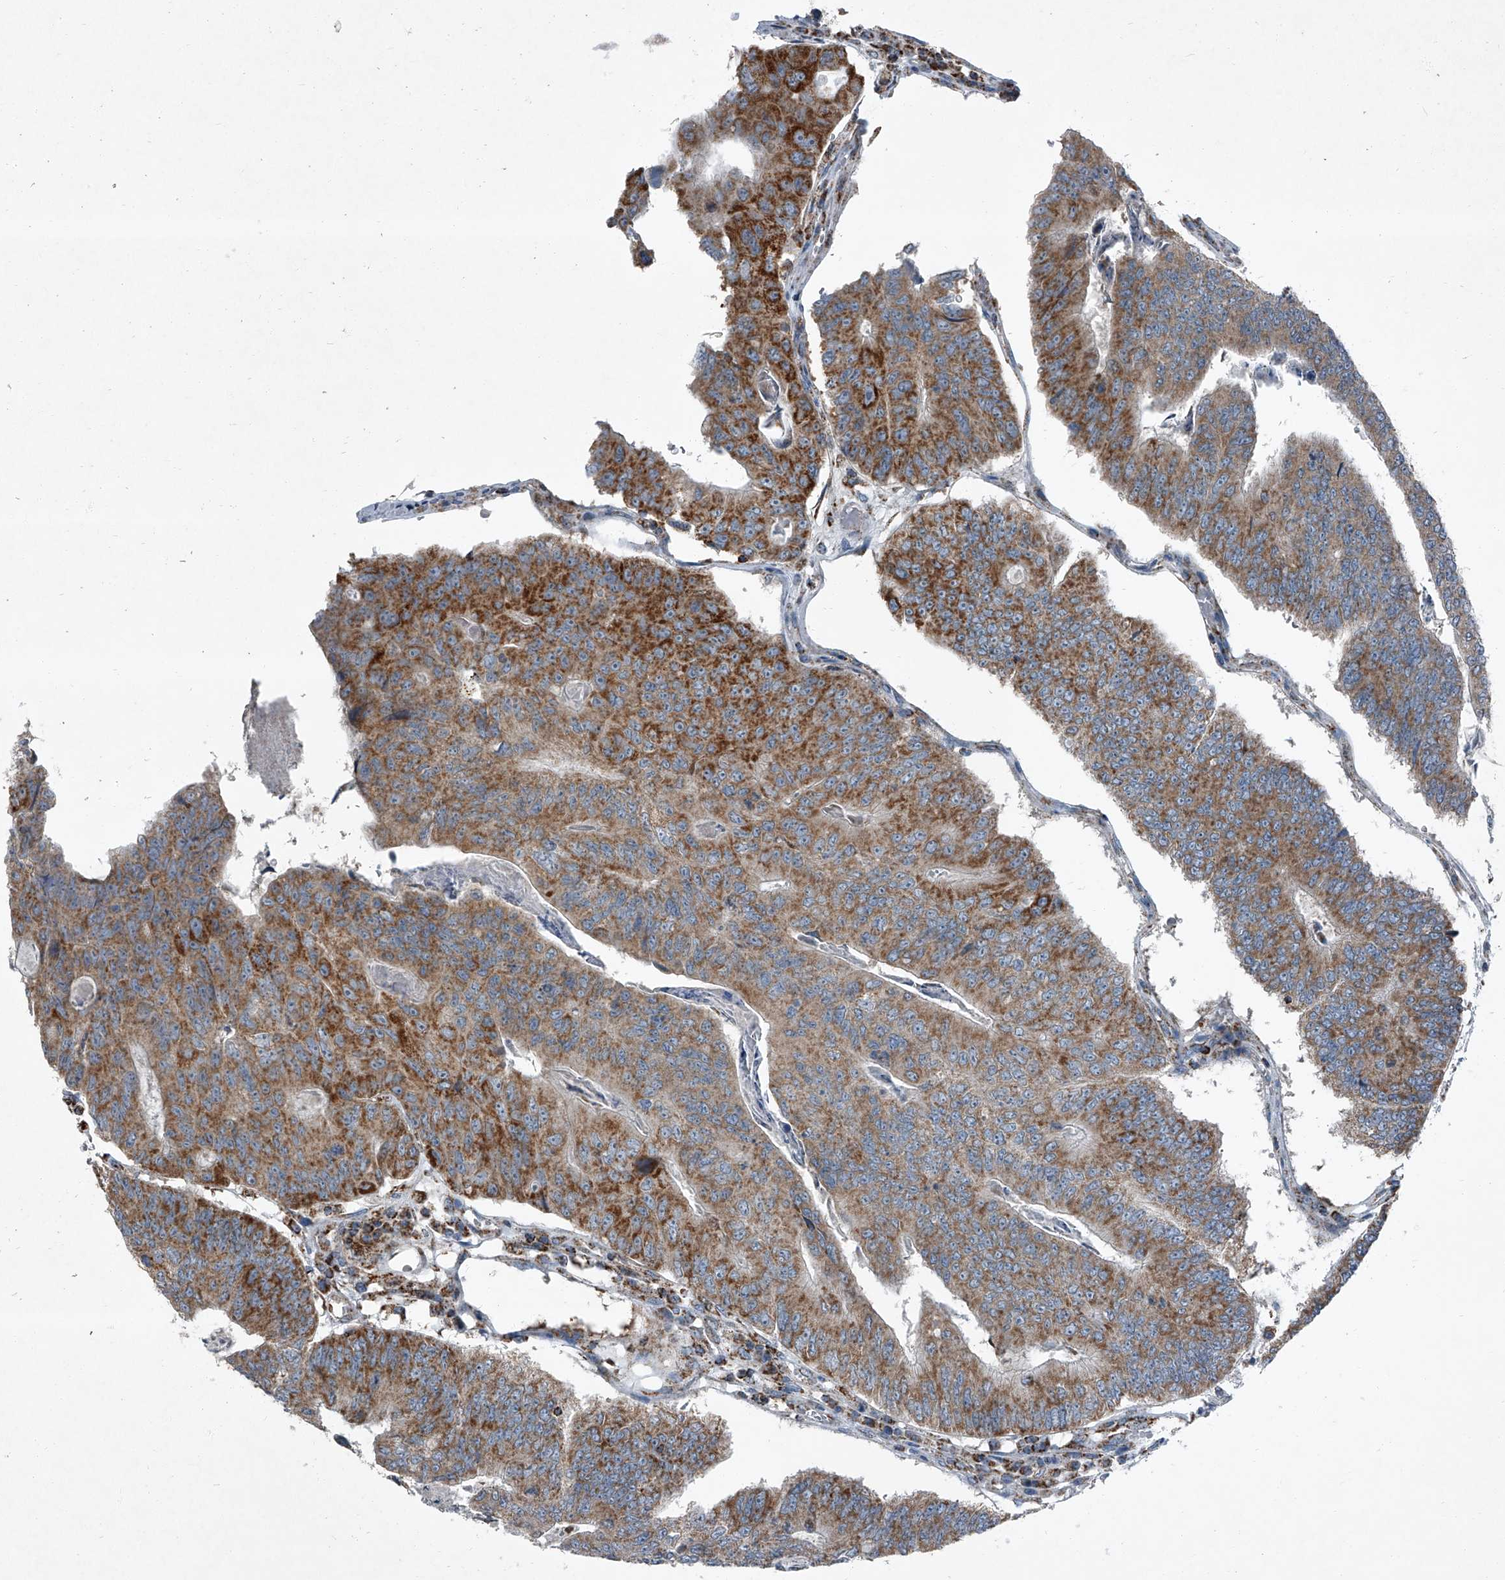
{"staining": {"intensity": "moderate", "quantity": ">75%", "location": "cytoplasmic/membranous"}, "tissue": "colorectal cancer", "cell_type": "Tumor cells", "image_type": "cancer", "snomed": [{"axis": "morphology", "description": "Adenocarcinoma, NOS"}, {"axis": "topography", "description": "Colon"}], "caption": "IHC (DAB) staining of adenocarcinoma (colorectal) exhibits moderate cytoplasmic/membranous protein staining in approximately >75% of tumor cells.", "gene": "CHRNA7", "patient": {"sex": "female", "age": 67}}